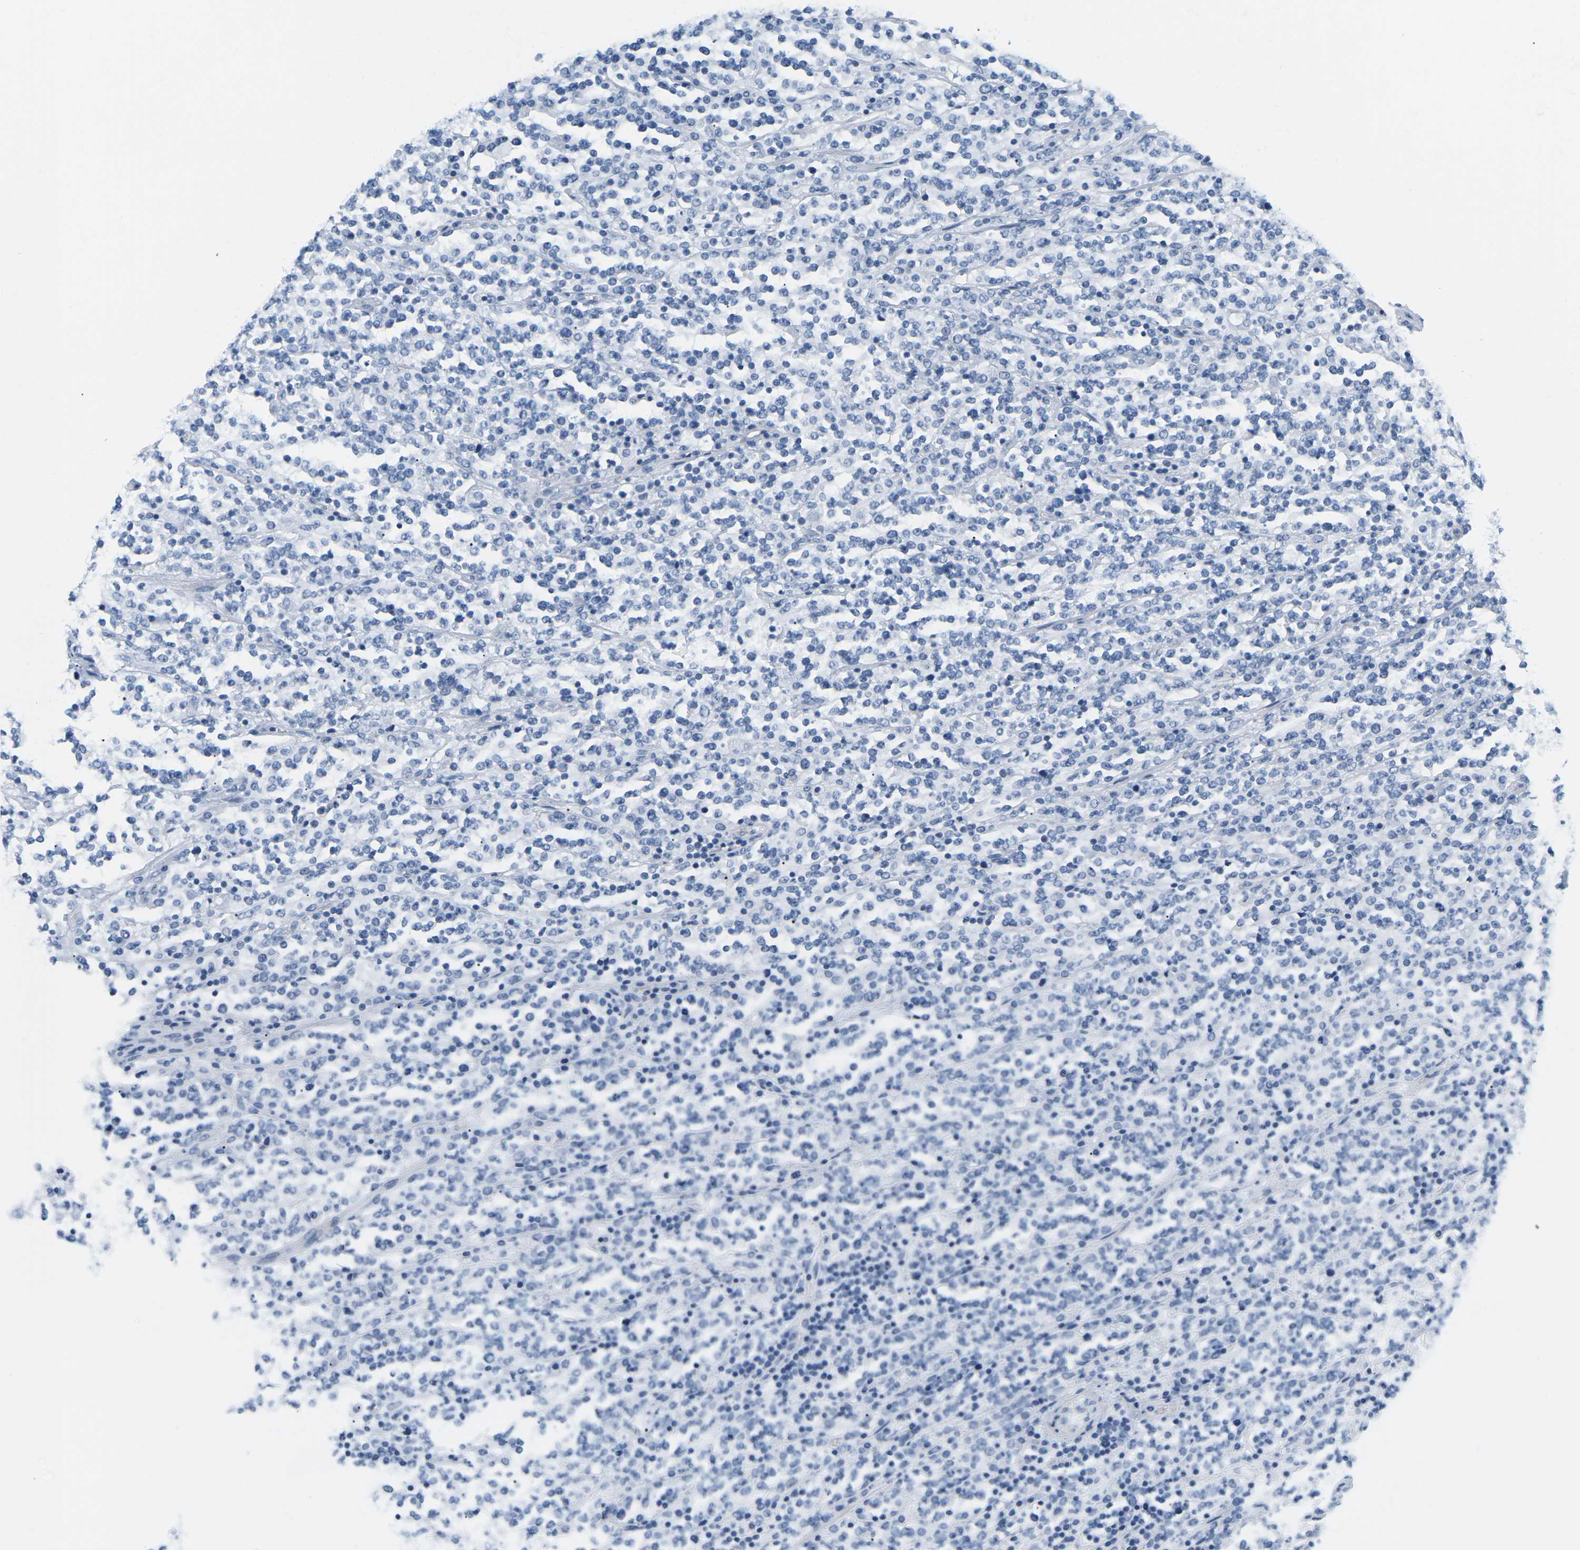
{"staining": {"intensity": "negative", "quantity": "none", "location": "none"}, "tissue": "lymphoma", "cell_type": "Tumor cells", "image_type": "cancer", "snomed": [{"axis": "morphology", "description": "Malignant lymphoma, non-Hodgkin's type, High grade"}, {"axis": "topography", "description": "Soft tissue"}], "caption": "Tumor cells show no significant positivity in lymphoma.", "gene": "APOB", "patient": {"sex": "male", "age": 18}}